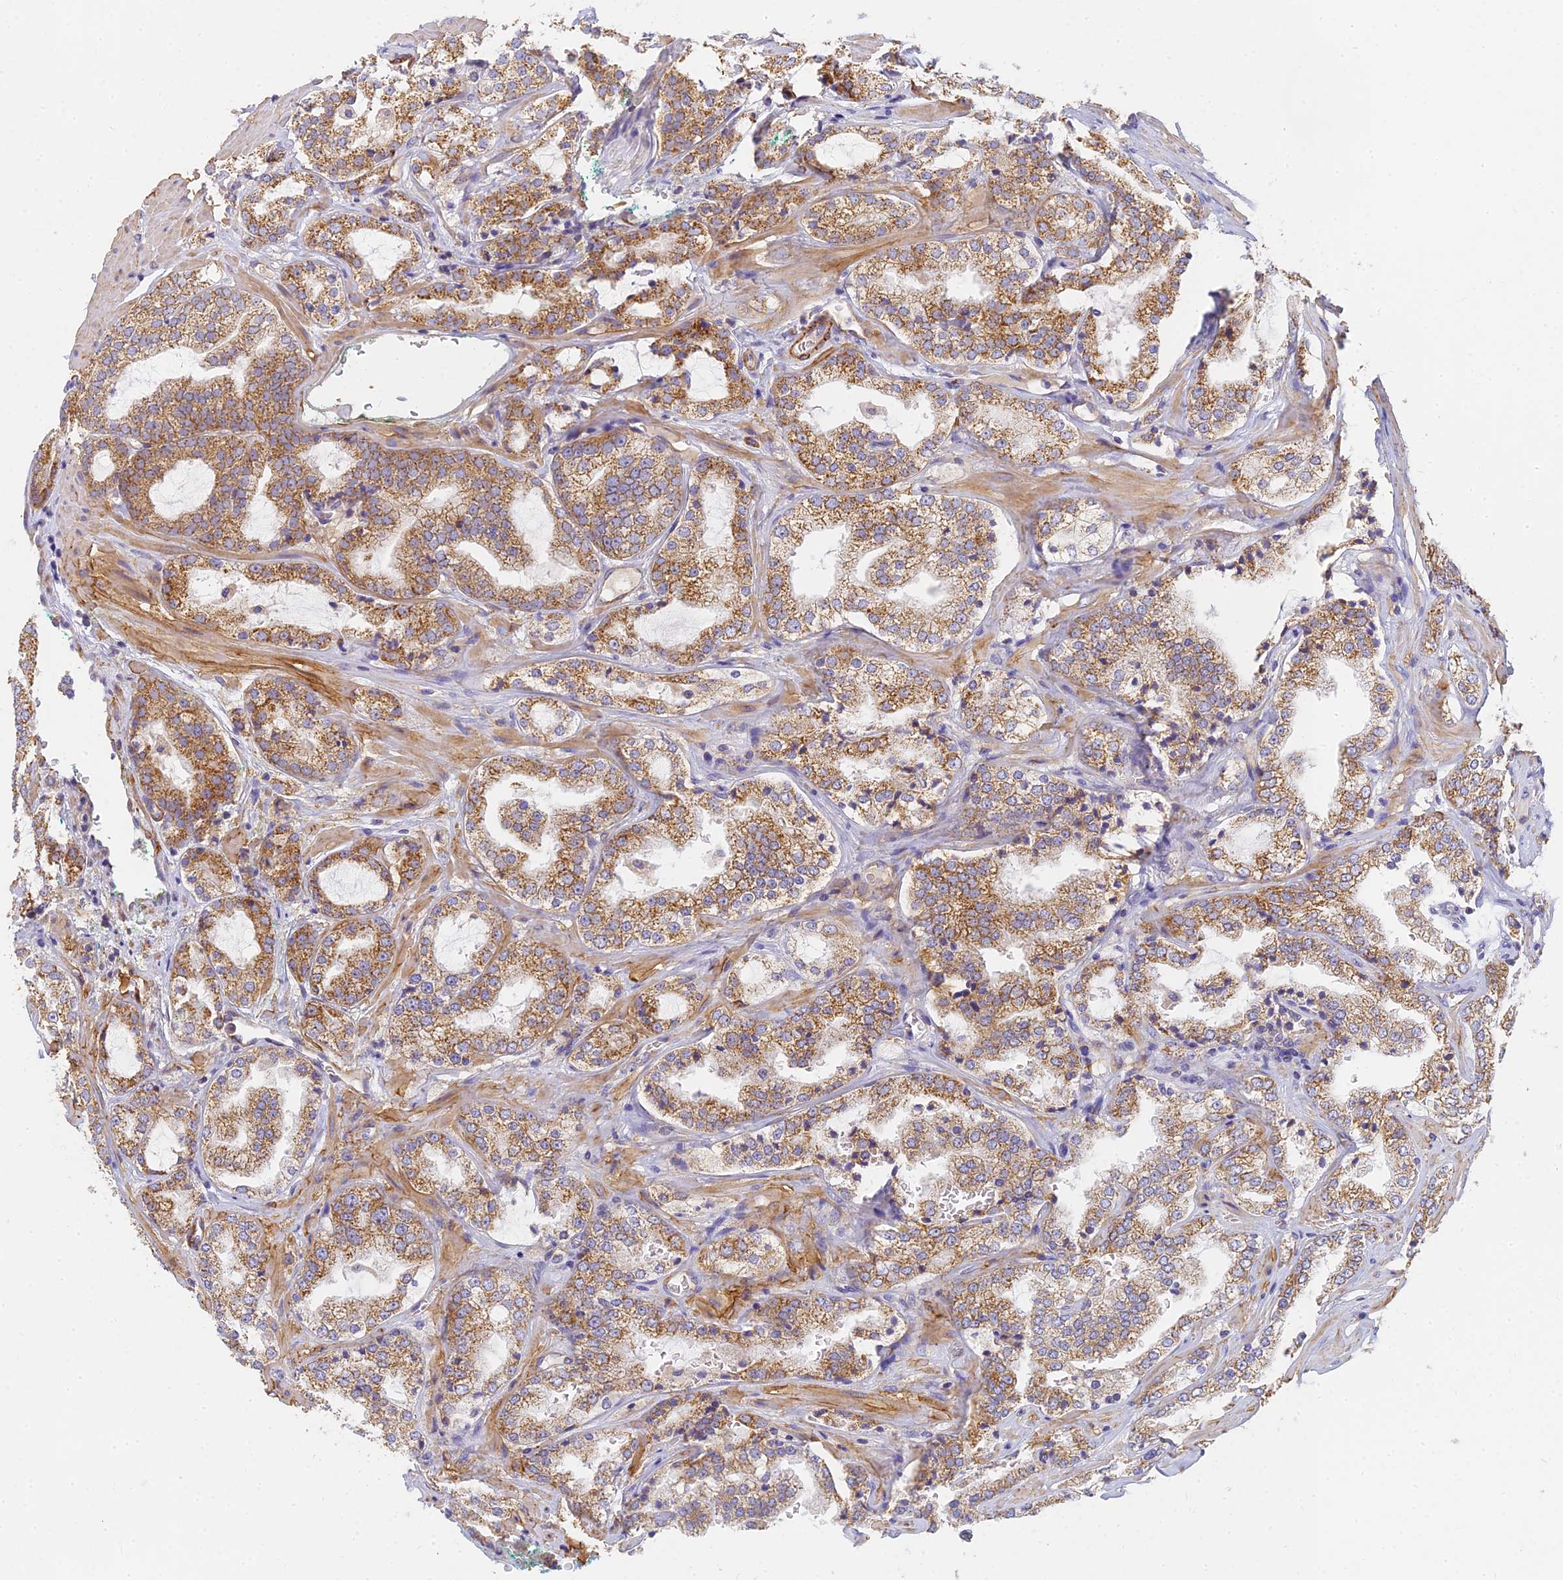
{"staining": {"intensity": "moderate", "quantity": ">75%", "location": "cytoplasmic/membranous"}, "tissue": "prostate cancer", "cell_type": "Tumor cells", "image_type": "cancer", "snomed": [{"axis": "morphology", "description": "Adenocarcinoma, High grade"}, {"axis": "topography", "description": "Prostate"}], "caption": "The micrograph displays immunohistochemical staining of adenocarcinoma (high-grade) (prostate). There is moderate cytoplasmic/membranous staining is seen in about >75% of tumor cells. The protein is stained brown, and the nuclei are stained in blue (DAB (3,3'-diaminobenzidine) IHC with brightfield microscopy, high magnification).", "gene": "MRPL15", "patient": {"sex": "male", "age": 64}}